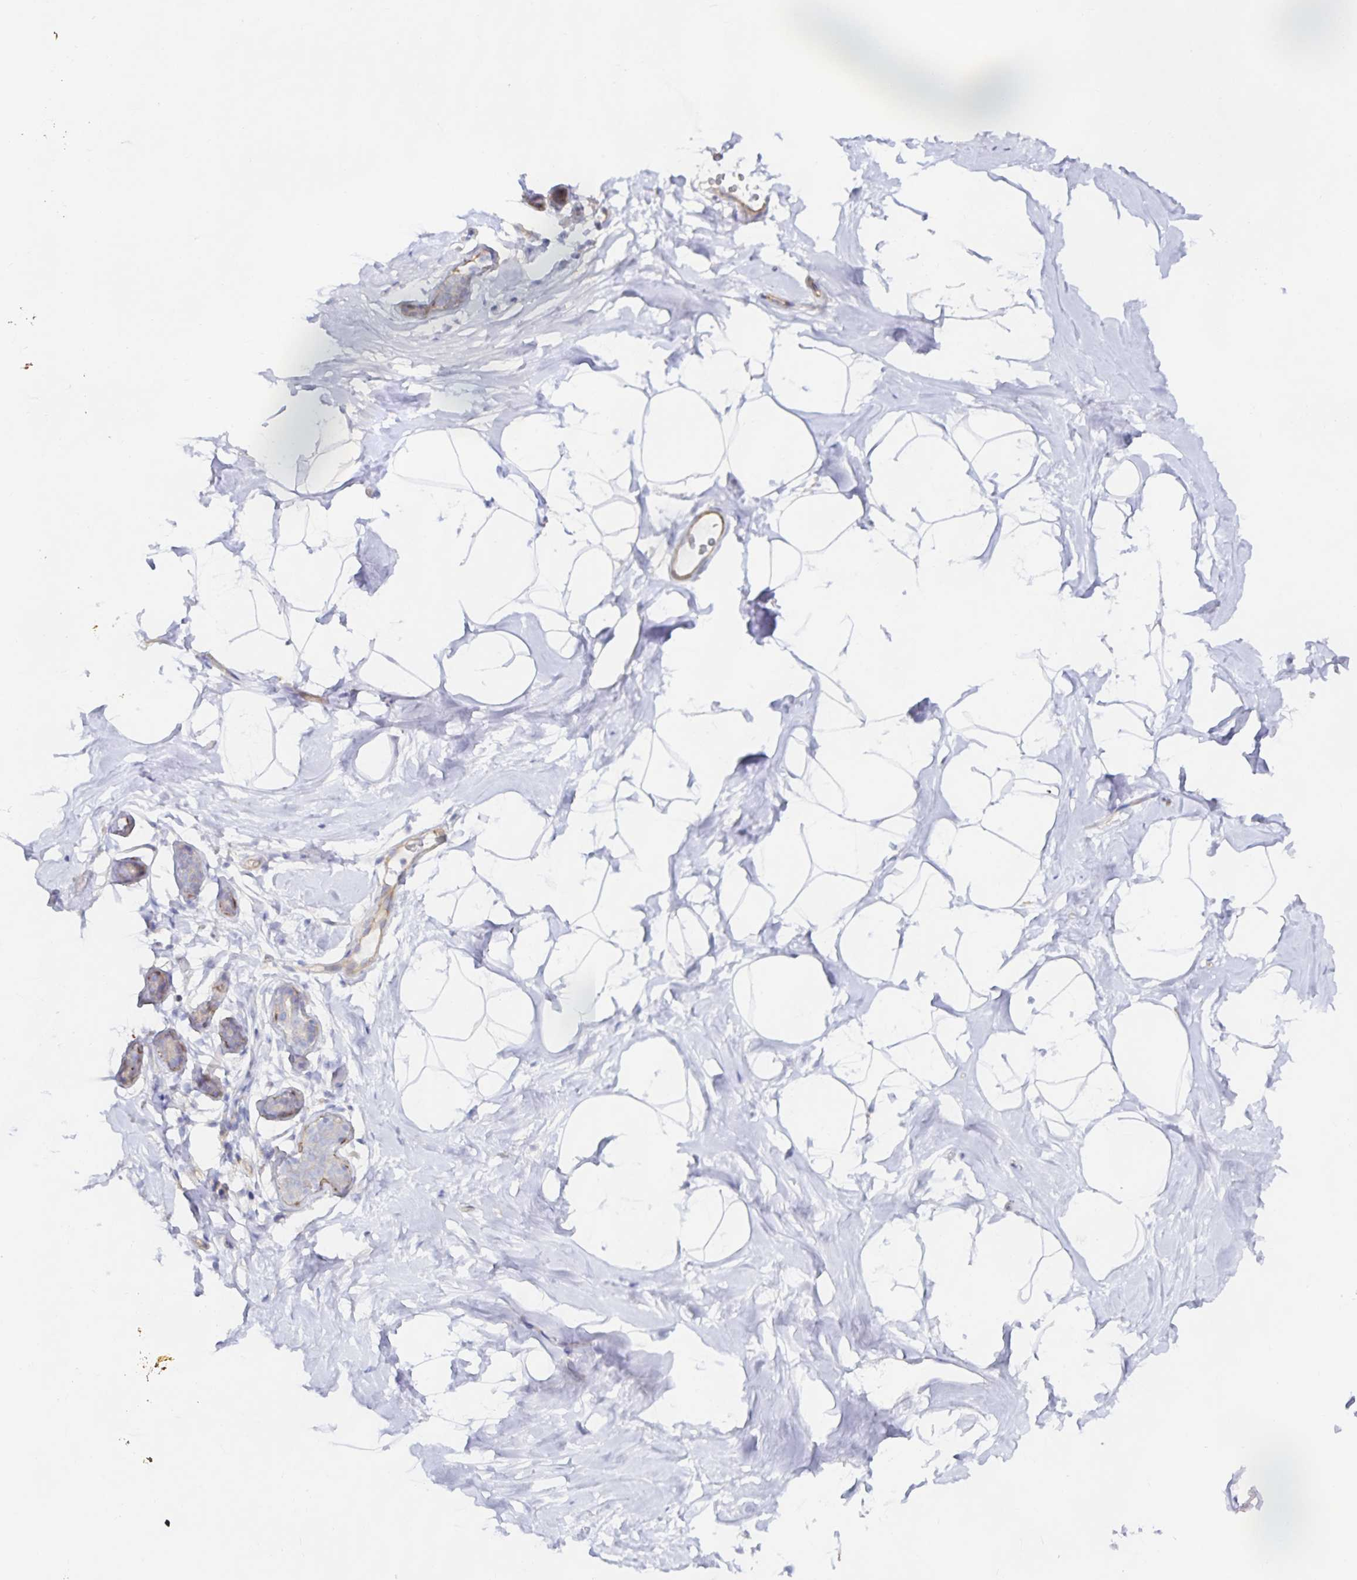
{"staining": {"intensity": "negative", "quantity": "none", "location": "none"}, "tissue": "breast", "cell_type": "Adipocytes", "image_type": "normal", "snomed": [{"axis": "morphology", "description": "Normal tissue, NOS"}, {"axis": "topography", "description": "Breast"}], "caption": "There is no significant positivity in adipocytes of breast. Nuclei are stained in blue.", "gene": "METTL22", "patient": {"sex": "female", "age": 32}}